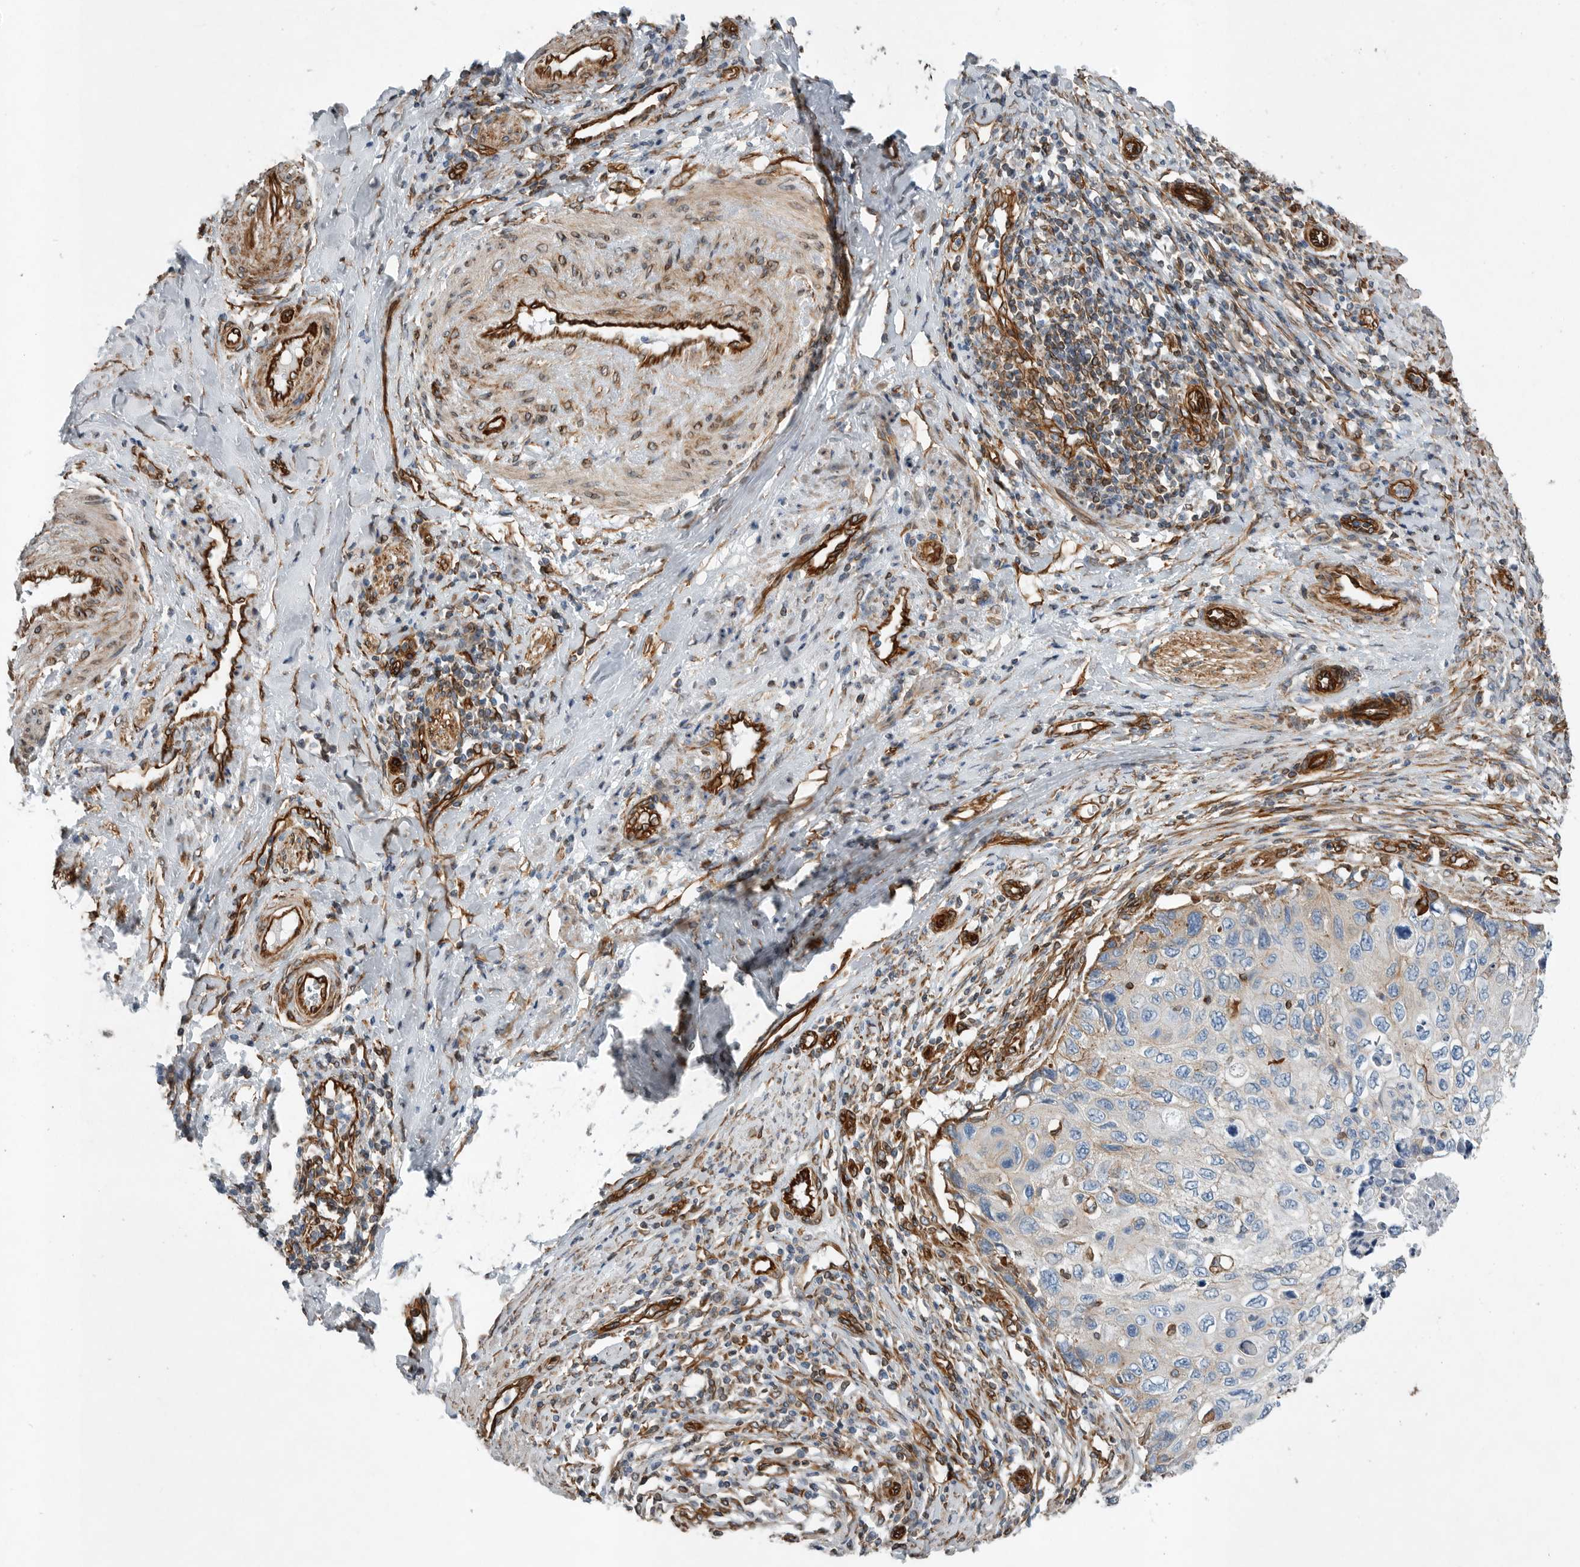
{"staining": {"intensity": "moderate", "quantity": "<25%", "location": "cytoplasmic/membranous"}, "tissue": "cervical cancer", "cell_type": "Tumor cells", "image_type": "cancer", "snomed": [{"axis": "morphology", "description": "Squamous cell carcinoma, NOS"}, {"axis": "topography", "description": "Cervix"}], "caption": "The micrograph reveals immunohistochemical staining of cervical squamous cell carcinoma. There is moderate cytoplasmic/membranous staining is present in approximately <25% of tumor cells. Immunohistochemistry stains the protein in brown and the nuclei are stained blue.", "gene": "PLEC", "patient": {"sex": "female", "age": 70}}